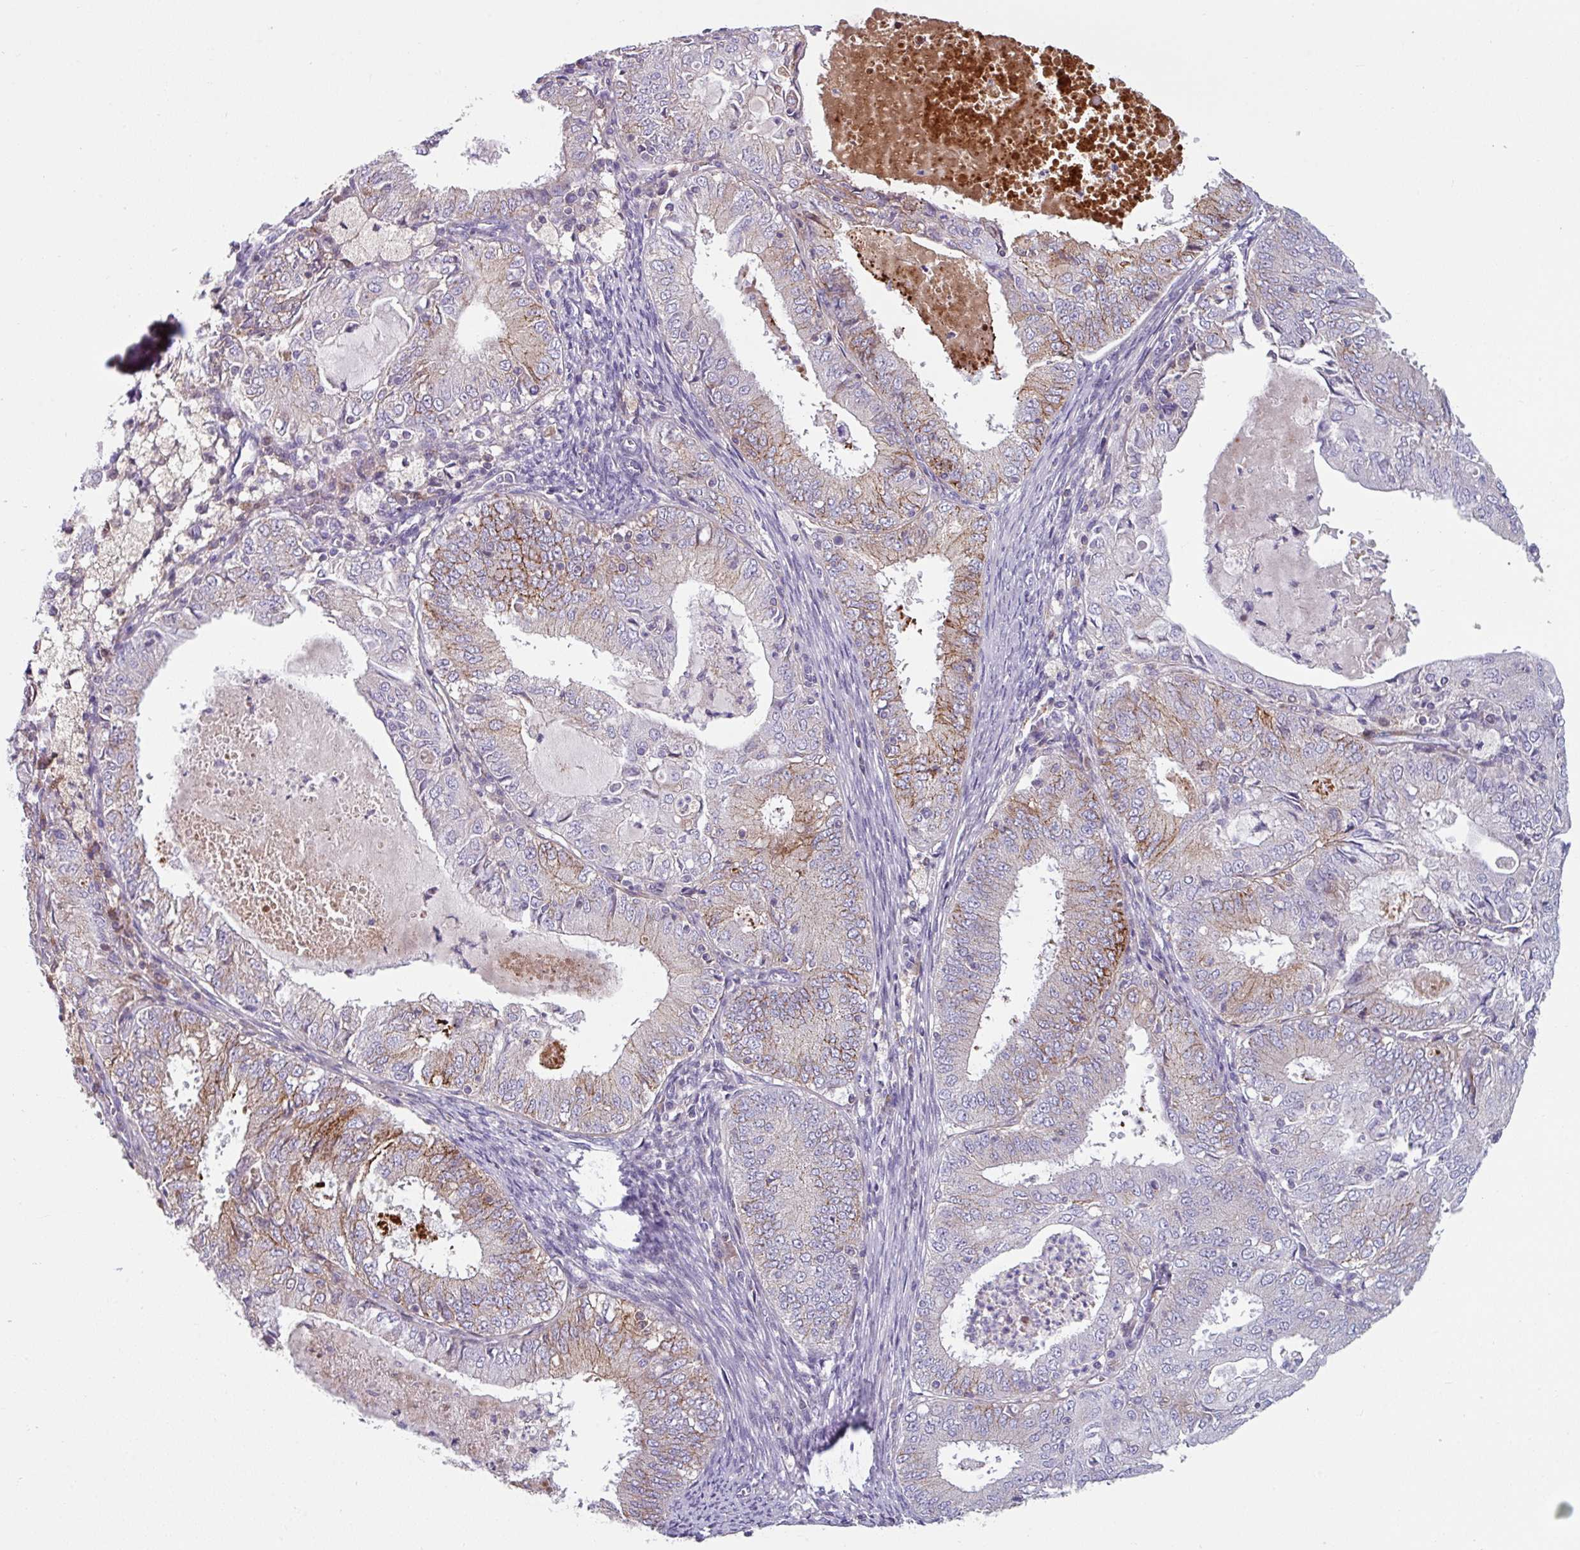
{"staining": {"intensity": "moderate", "quantity": "<25%", "location": "cytoplasmic/membranous"}, "tissue": "endometrial cancer", "cell_type": "Tumor cells", "image_type": "cancer", "snomed": [{"axis": "morphology", "description": "Adenocarcinoma, NOS"}, {"axis": "topography", "description": "Endometrium"}], "caption": "About <25% of tumor cells in human endometrial cancer display moderate cytoplasmic/membranous protein staining as visualized by brown immunohistochemical staining.", "gene": "TMEM132A", "patient": {"sex": "female", "age": 57}}